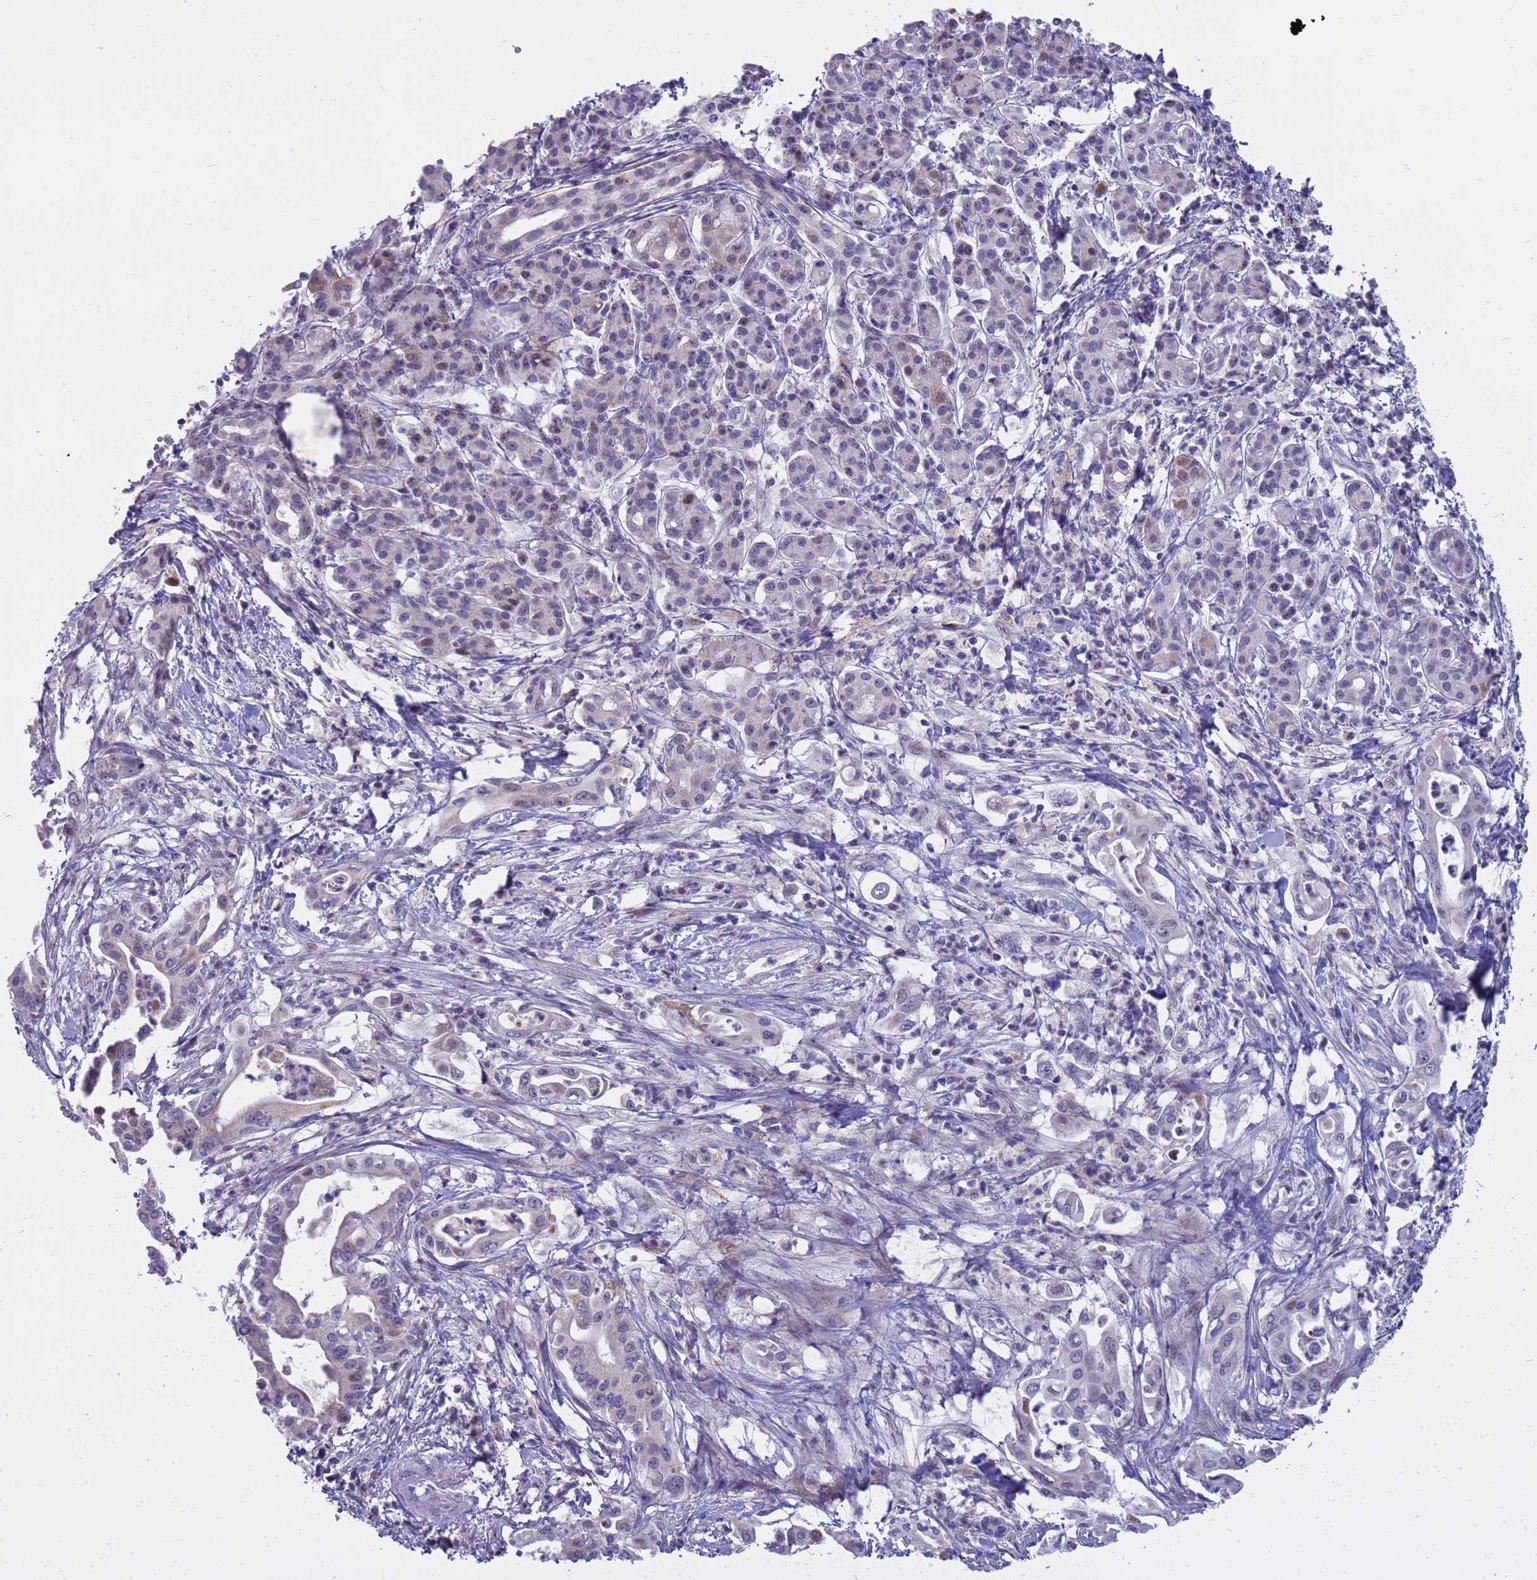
{"staining": {"intensity": "weak", "quantity": "<25%", "location": "nuclear"}, "tissue": "pancreatic cancer", "cell_type": "Tumor cells", "image_type": "cancer", "snomed": [{"axis": "morphology", "description": "Adenocarcinoma, NOS"}, {"axis": "topography", "description": "Pancreas"}], "caption": "DAB immunohistochemical staining of pancreatic adenocarcinoma demonstrates no significant positivity in tumor cells.", "gene": "LRATD1", "patient": {"sex": "female", "age": 77}}